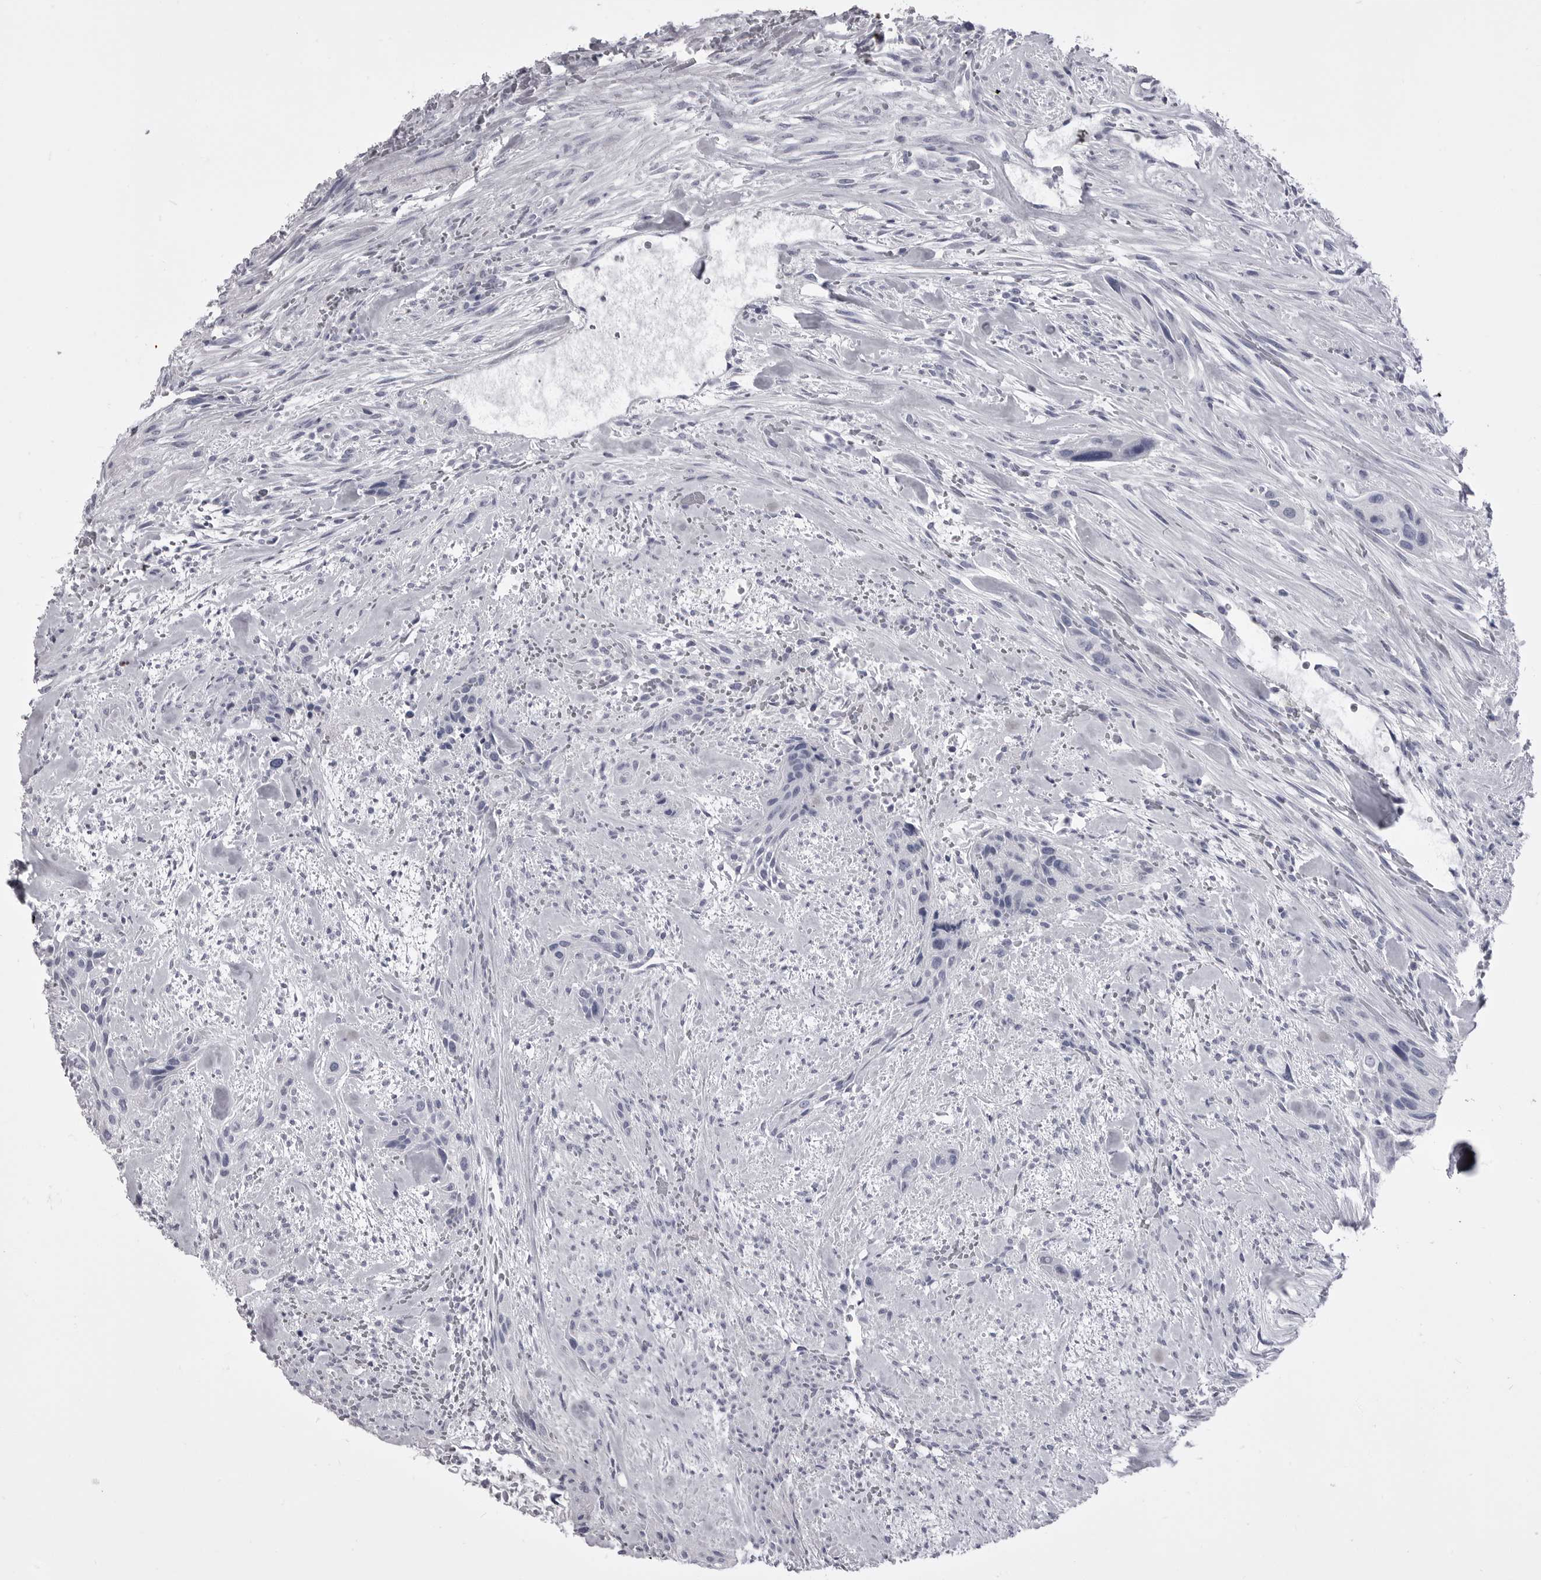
{"staining": {"intensity": "negative", "quantity": "none", "location": "none"}, "tissue": "urothelial cancer", "cell_type": "Tumor cells", "image_type": "cancer", "snomed": [{"axis": "morphology", "description": "Urothelial carcinoma, High grade"}, {"axis": "topography", "description": "Urinary bladder"}], "caption": "The IHC histopathology image has no significant staining in tumor cells of urothelial cancer tissue.", "gene": "ANK2", "patient": {"sex": "male", "age": 35}}